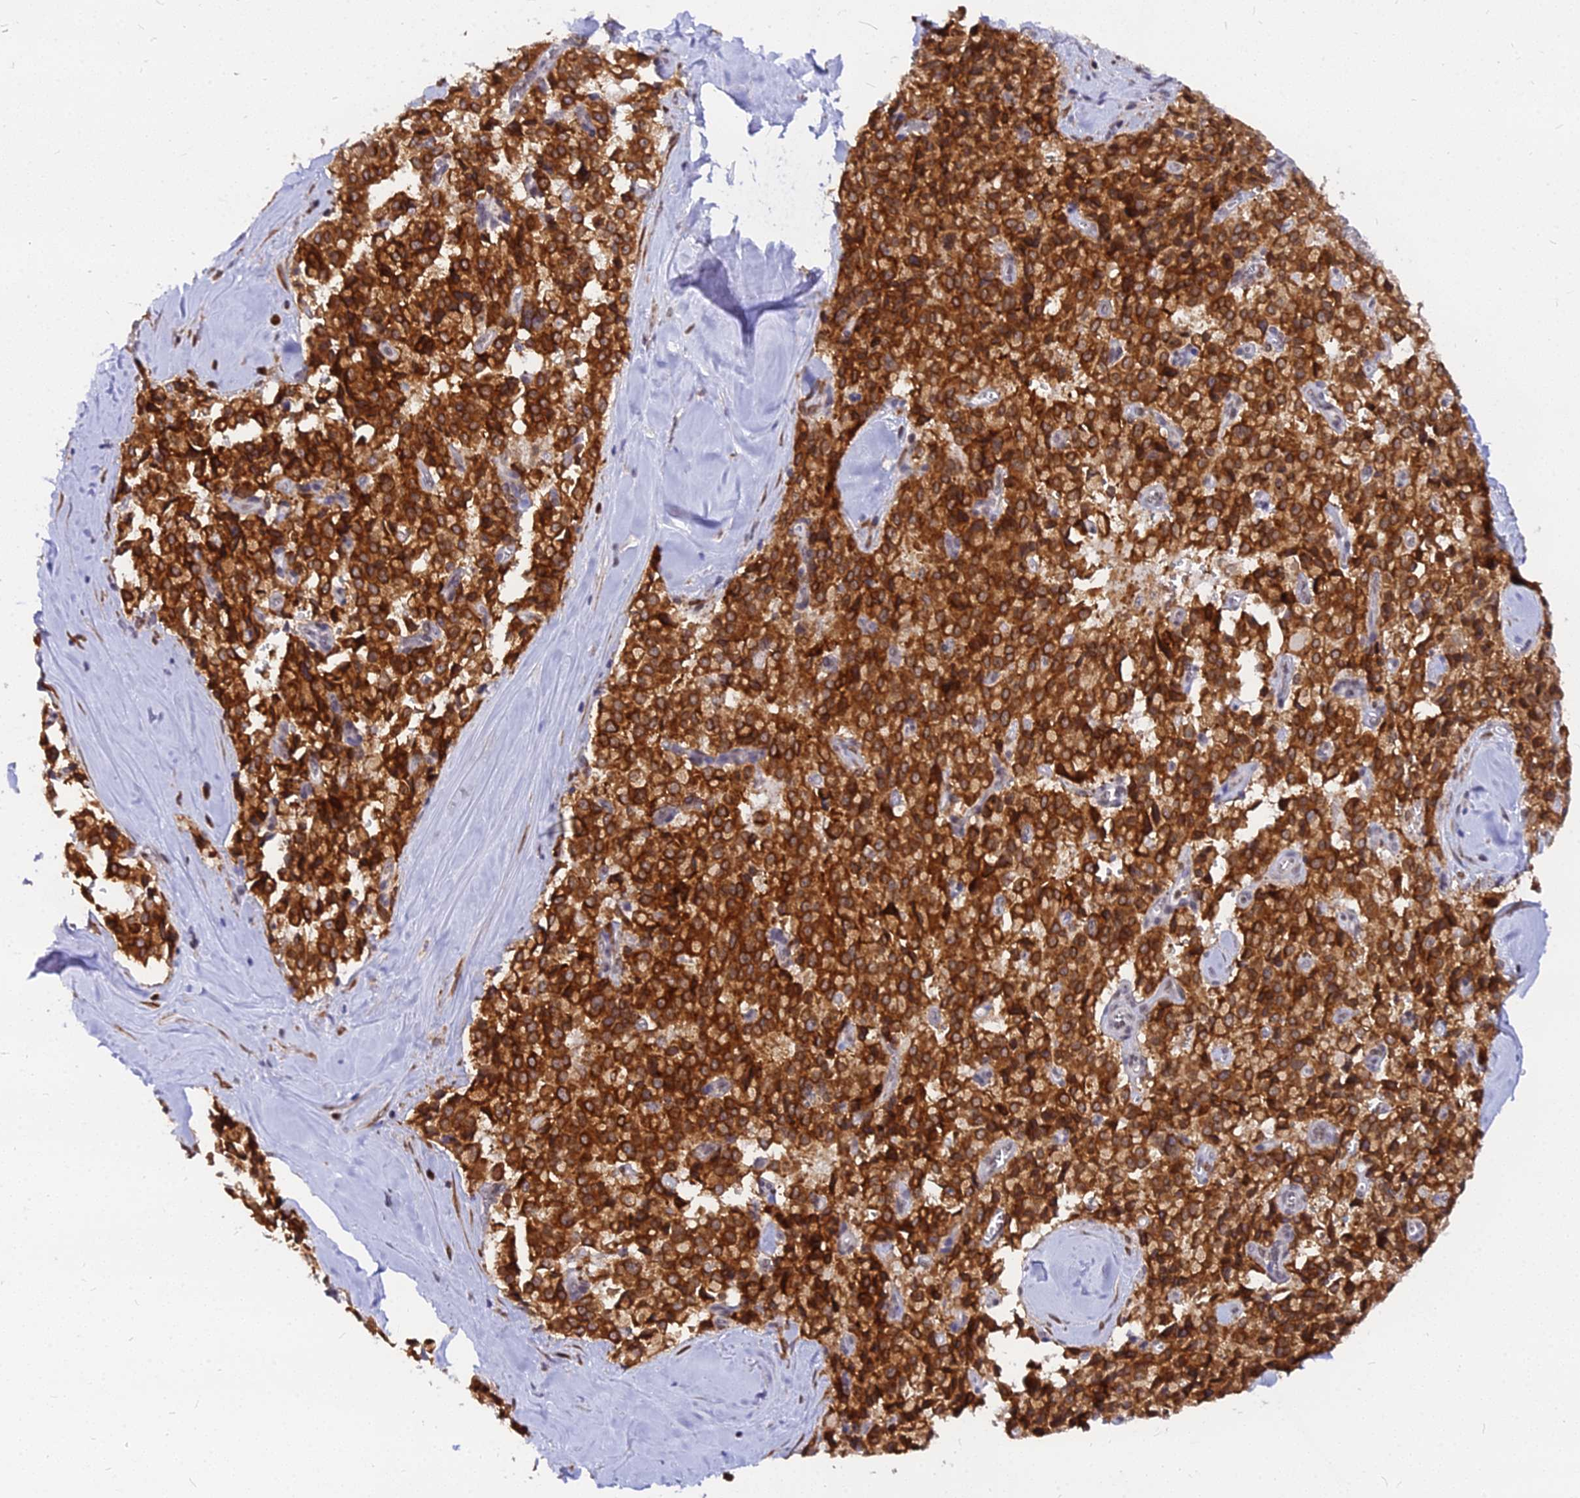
{"staining": {"intensity": "strong", "quantity": ">75%", "location": "cytoplasmic/membranous"}, "tissue": "pancreatic cancer", "cell_type": "Tumor cells", "image_type": "cancer", "snomed": [{"axis": "morphology", "description": "Adenocarcinoma, NOS"}, {"axis": "topography", "description": "Pancreas"}], "caption": "This is a histology image of IHC staining of pancreatic cancer, which shows strong expression in the cytoplasmic/membranous of tumor cells.", "gene": "RNF121", "patient": {"sex": "male", "age": 65}}